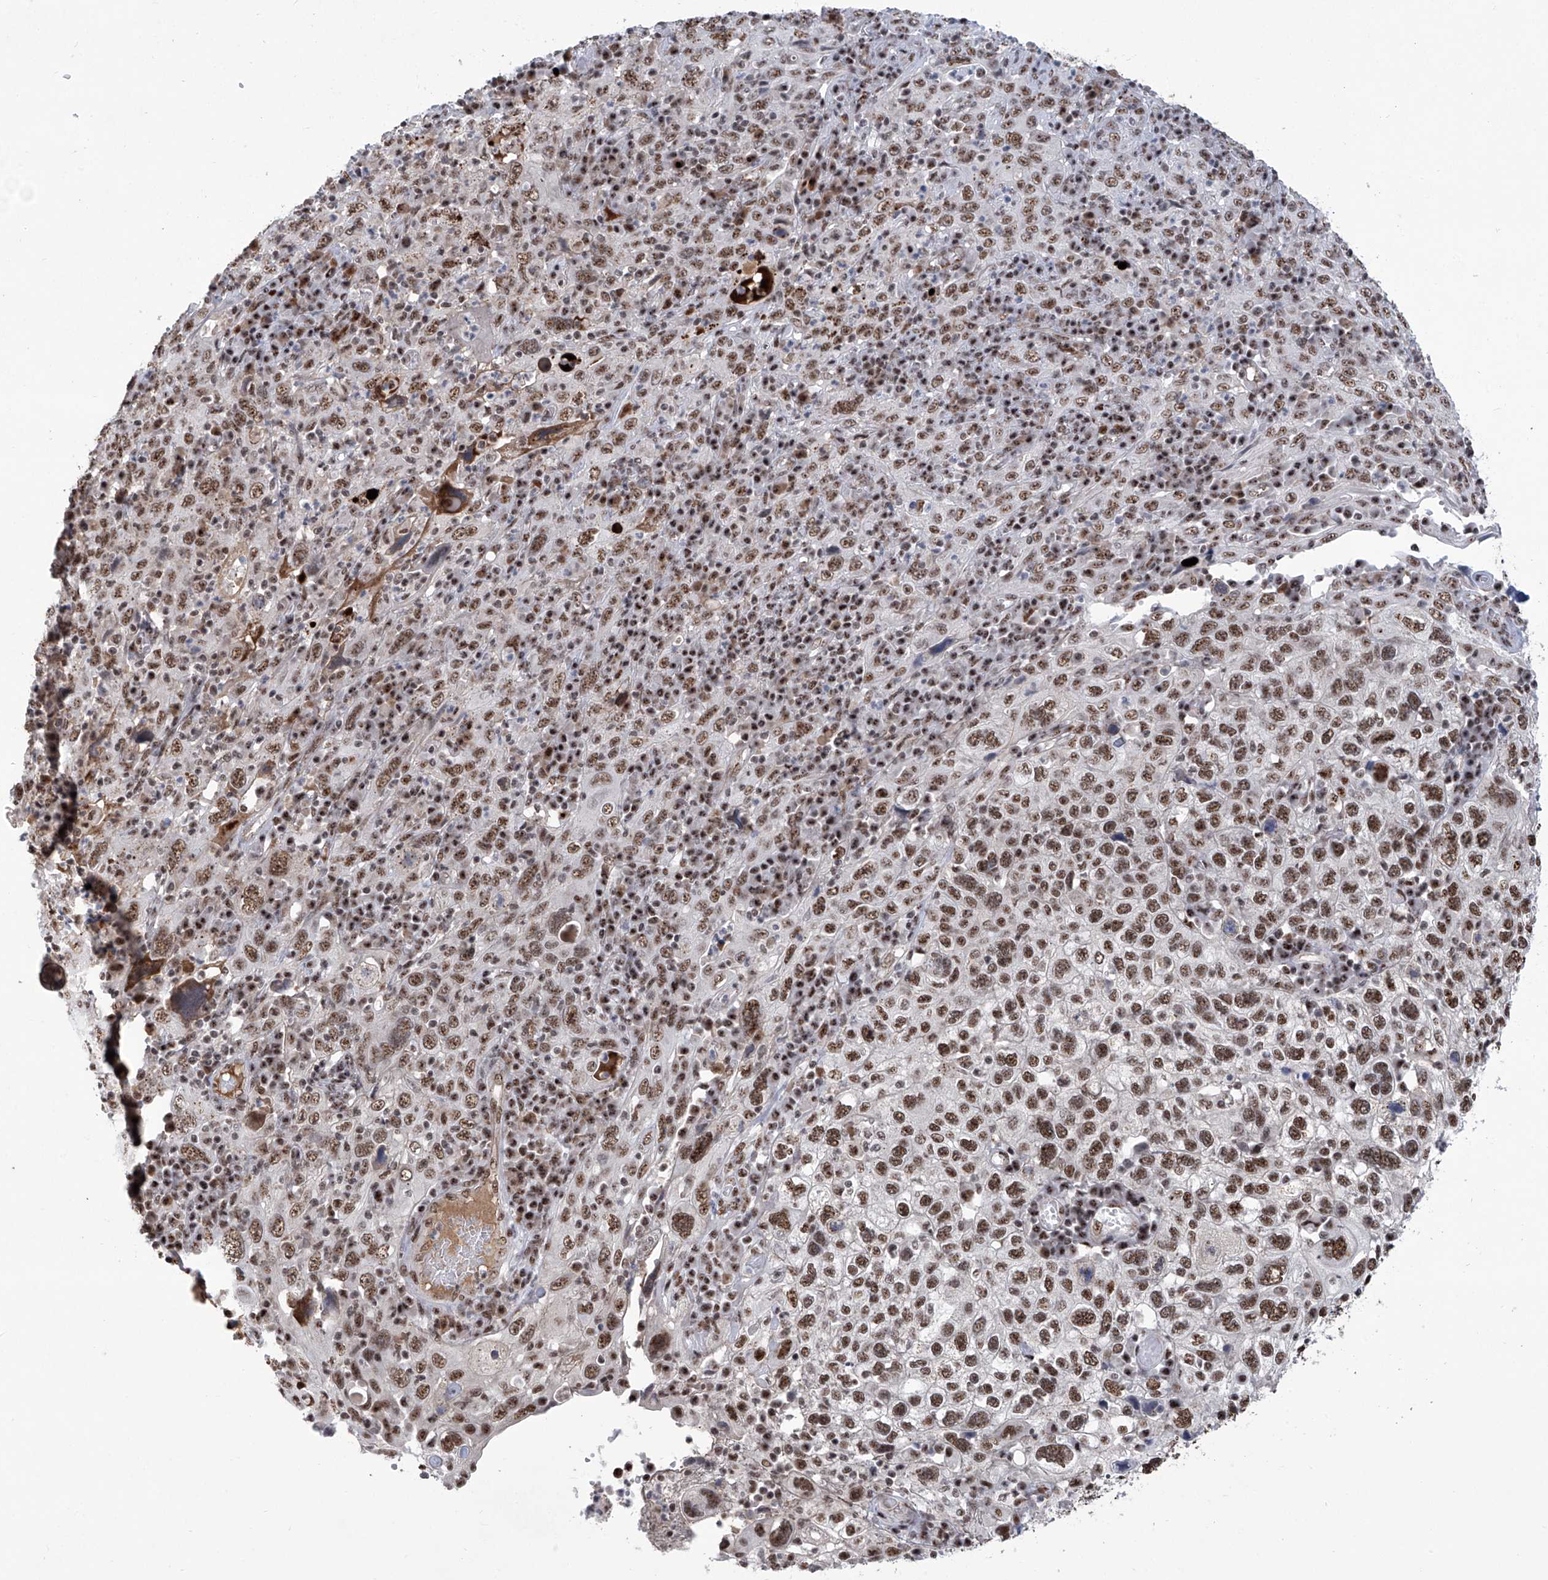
{"staining": {"intensity": "moderate", "quantity": ">75%", "location": "nuclear"}, "tissue": "cervical cancer", "cell_type": "Tumor cells", "image_type": "cancer", "snomed": [{"axis": "morphology", "description": "Squamous cell carcinoma, NOS"}, {"axis": "topography", "description": "Cervix"}], "caption": "DAB (3,3'-diaminobenzidine) immunohistochemical staining of cervical cancer (squamous cell carcinoma) demonstrates moderate nuclear protein positivity in about >75% of tumor cells.", "gene": "FBXL4", "patient": {"sex": "female", "age": 46}}